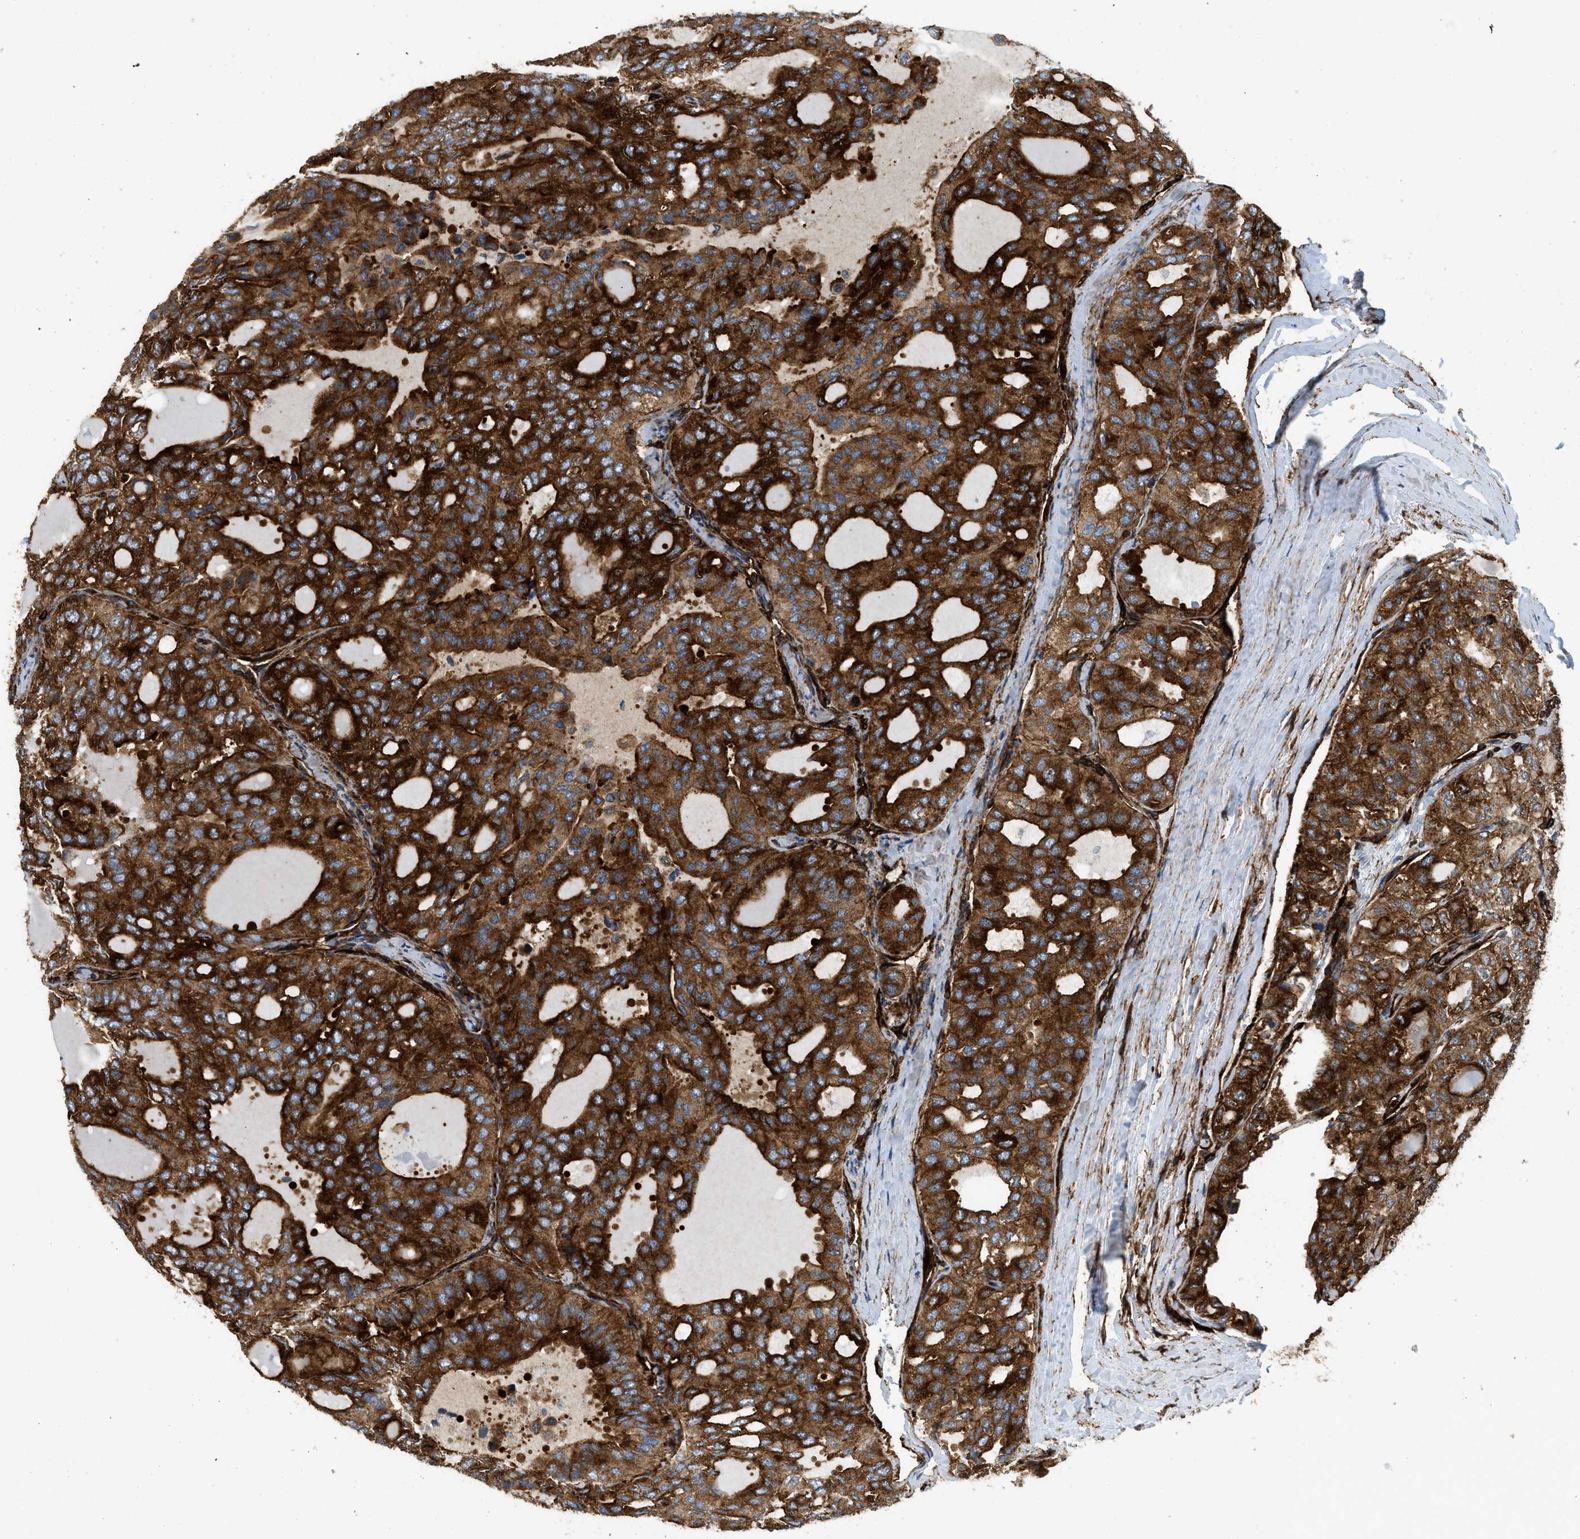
{"staining": {"intensity": "strong", "quantity": ">75%", "location": "cytoplasmic/membranous"}, "tissue": "thyroid cancer", "cell_type": "Tumor cells", "image_type": "cancer", "snomed": [{"axis": "morphology", "description": "Follicular adenoma carcinoma, NOS"}, {"axis": "topography", "description": "Thyroid gland"}], "caption": "DAB immunohistochemical staining of follicular adenoma carcinoma (thyroid) exhibits strong cytoplasmic/membranous protein staining in about >75% of tumor cells.", "gene": "HIP1", "patient": {"sex": "male", "age": 75}}